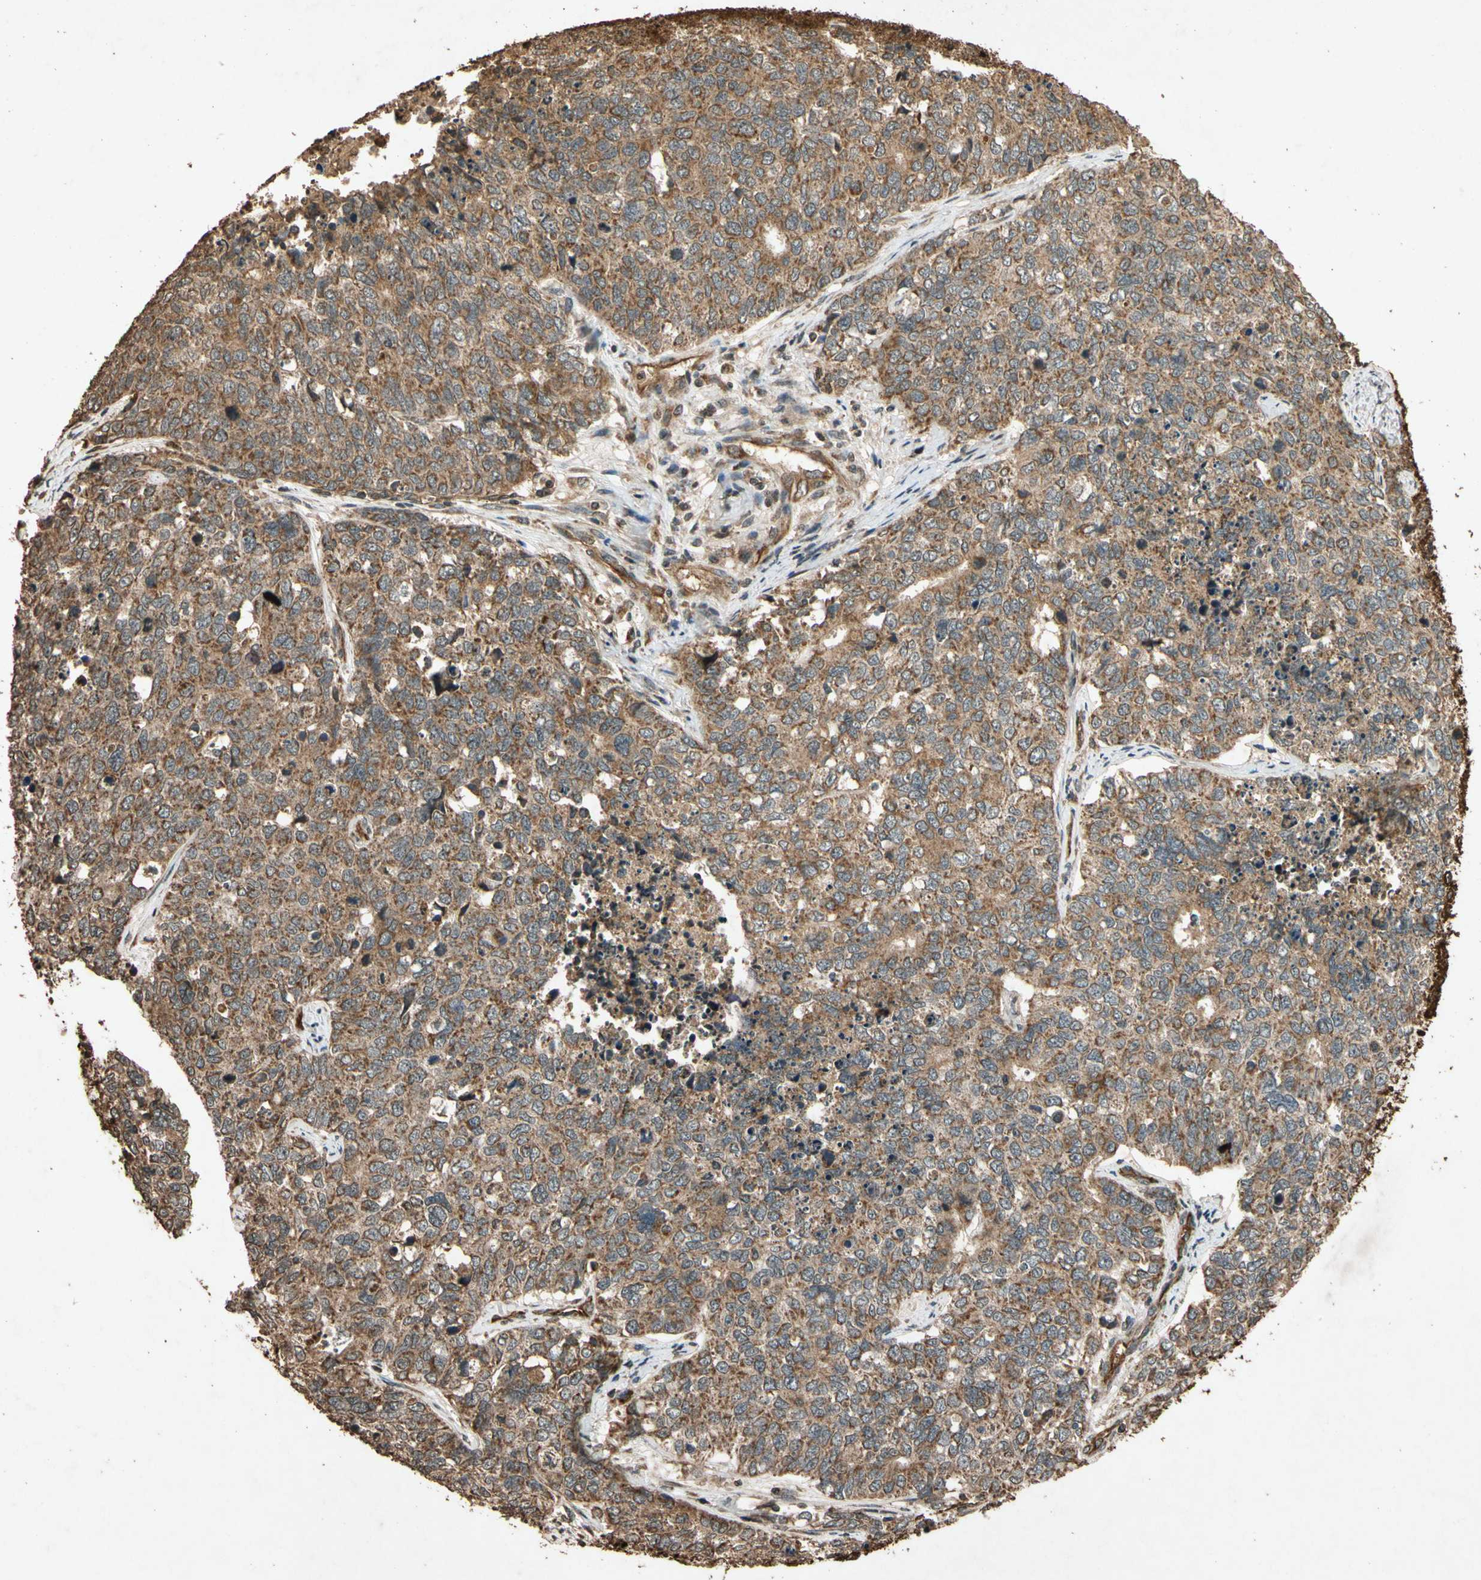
{"staining": {"intensity": "moderate", "quantity": ">75%", "location": "cytoplasmic/membranous"}, "tissue": "cervical cancer", "cell_type": "Tumor cells", "image_type": "cancer", "snomed": [{"axis": "morphology", "description": "Squamous cell carcinoma, NOS"}, {"axis": "topography", "description": "Cervix"}], "caption": "The immunohistochemical stain labels moderate cytoplasmic/membranous expression in tumor cells of squamous cell carcinoma (cervical) tissue. The staining is performed using DAB (3,3'-diaminobenzidine) brown chromogen to label protein expression. The nuclei are counter-stained blue using hematoxylin.", "gene": "TXN2", "patient": {"sex": "female", "age": 63}}